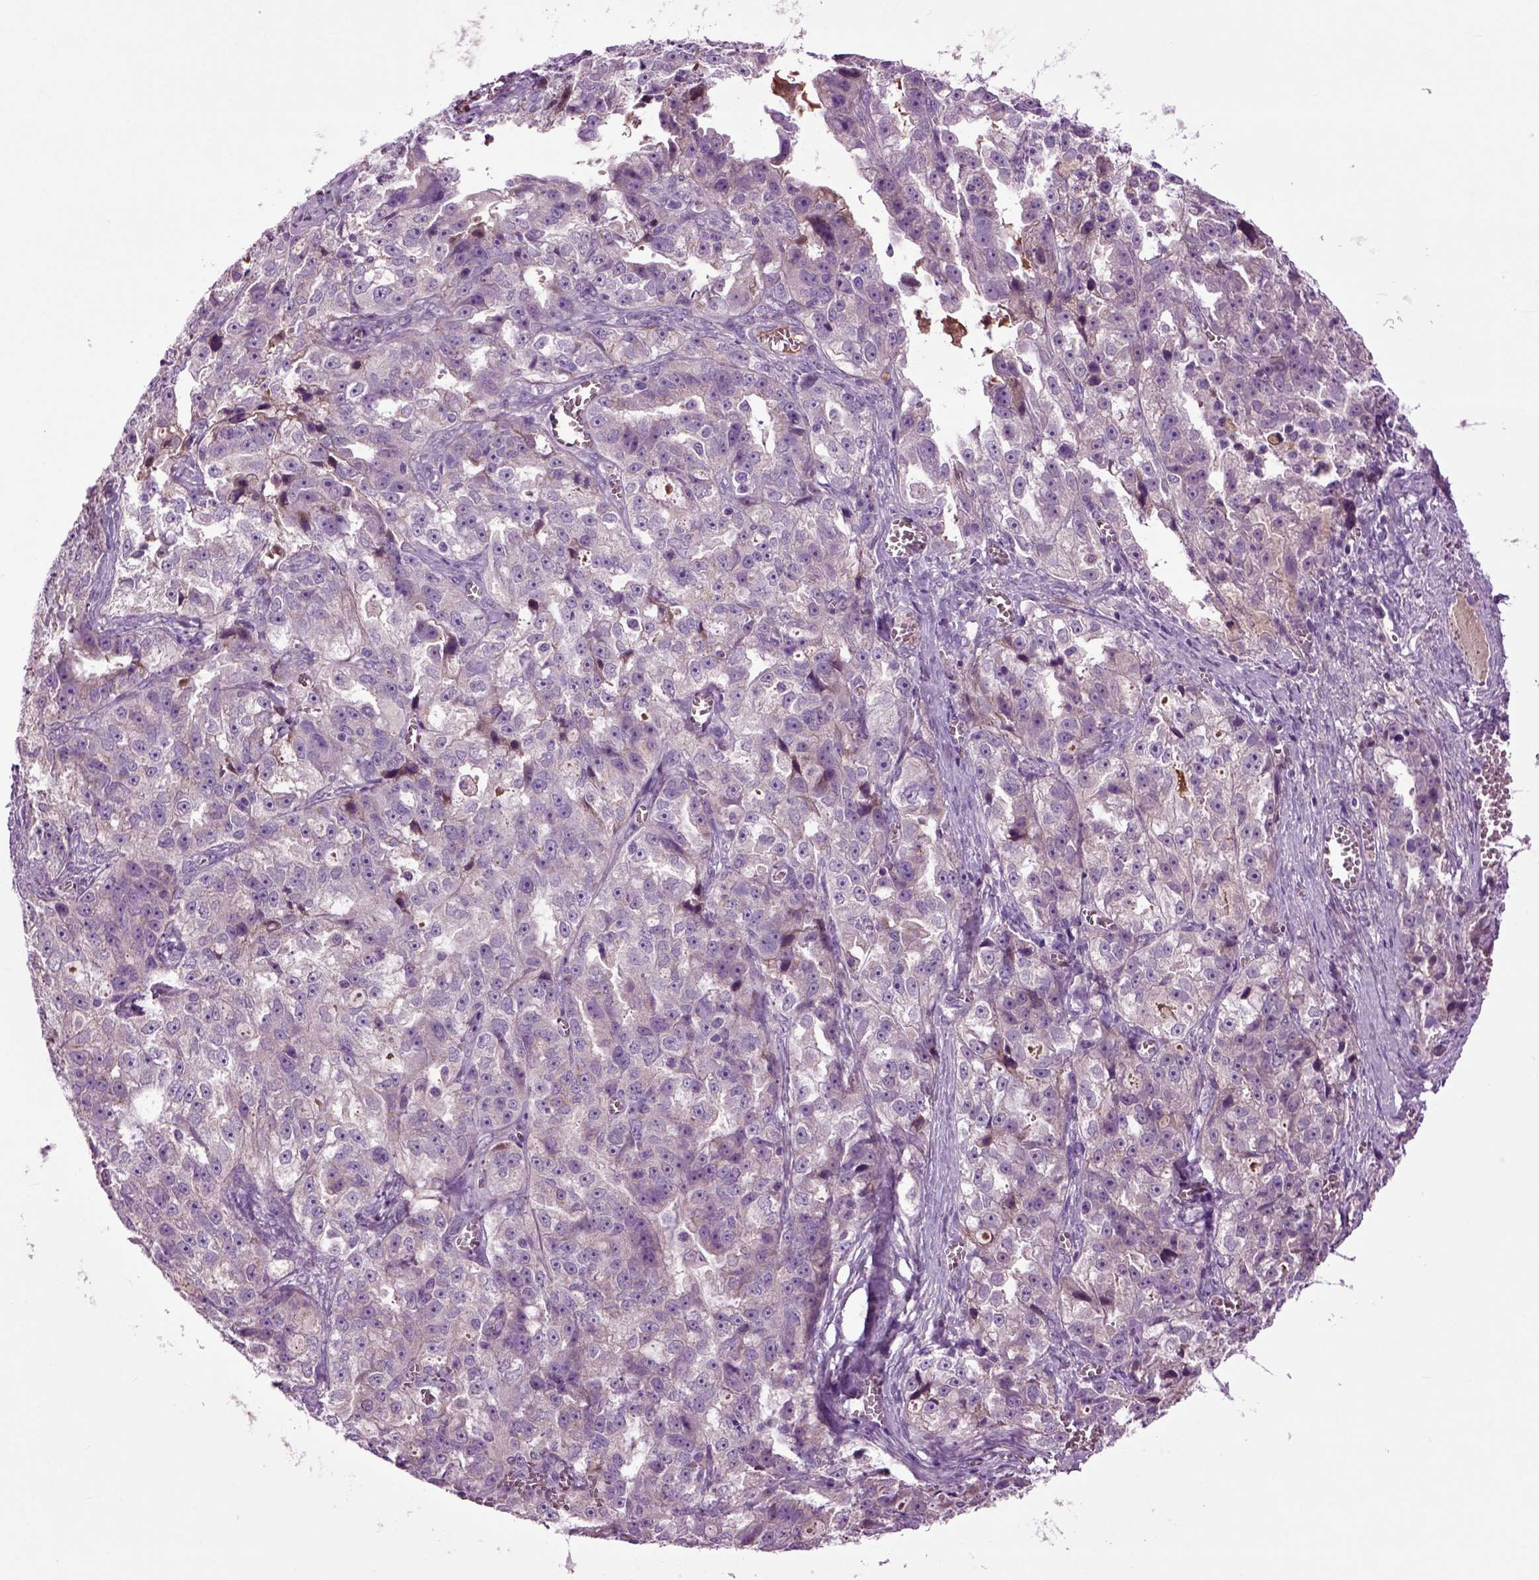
{"staining": {"intensity": "negative", "quantity": "none", "location": "none"}, "tissue": "ovarian cancer", "cell_type": "Tumor cells", "image_type": "cancer", "snomed": [{"axis": "morphology", "description": "Cystadenocarcinoma, serous, NOS"}, {"axis": "topography", "description": "Ovary"}], "caption": "Tumor cells show no significant staining in ovarian cancer.", "gene": "SPON1", "patient": {"sex": "female", "age": 51}}